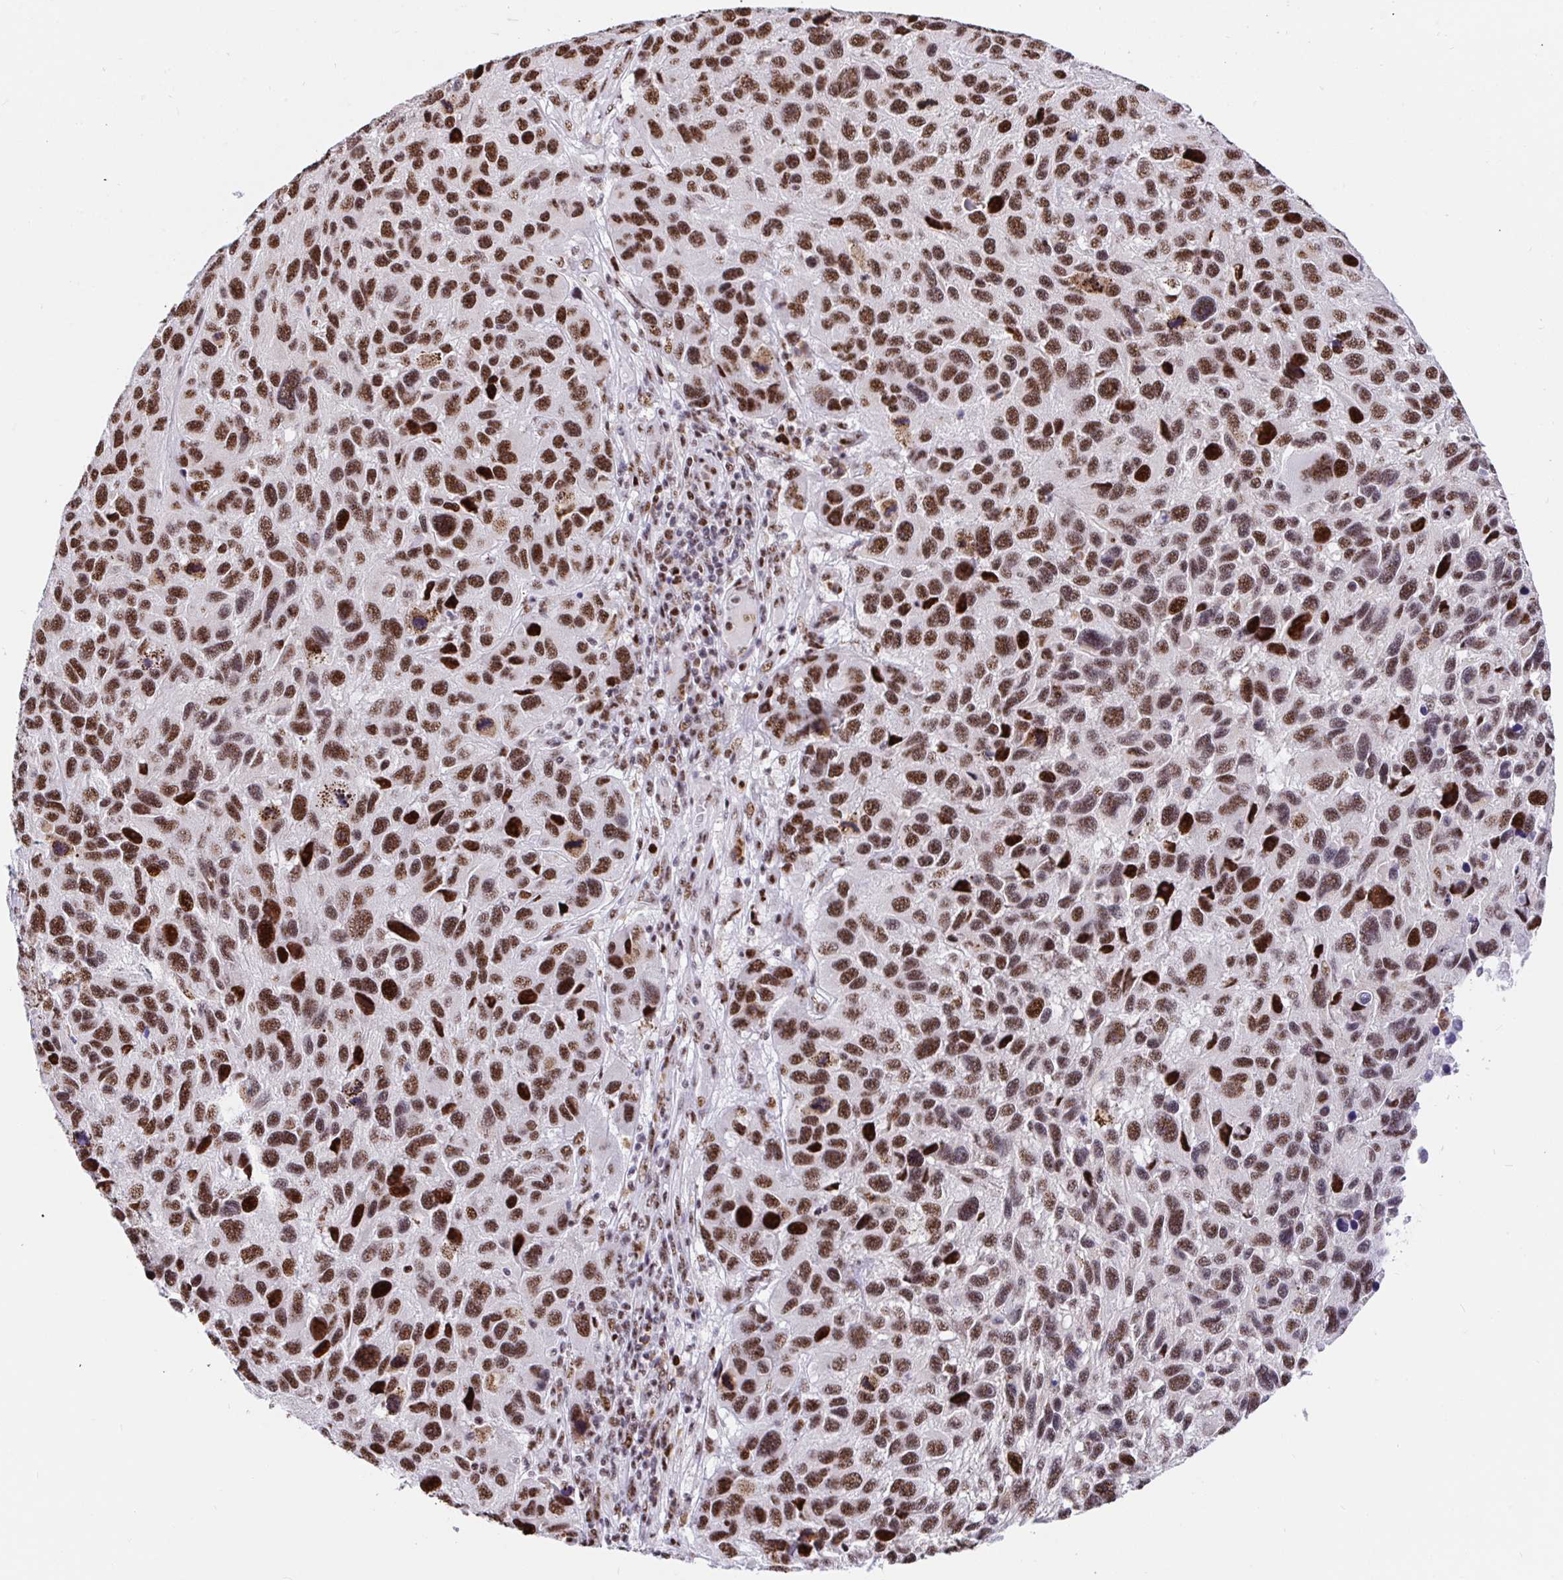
{"staining": {"intensity": "strong", "quantity": ">75%", "location": "nuclear"}, "tissue": "melanoma", "cell_type": "Tumor cells", "image_type": "cancer", "snomed": [{"axis": "morphology", "description": "Malignant melanoma, NOS"}, {"axis": "topography", "description": "Skin"}], "caption": "This histopathology image displays malignant melanoma stained with immunohistochemistry (IHC) to label a protein in brown. The nuclear of tumor cells show strong positivity for the protein. Nuclei are counter-stained blue.", "gene": "SETD5", "patient": {"sex": "male", "age": 53}}